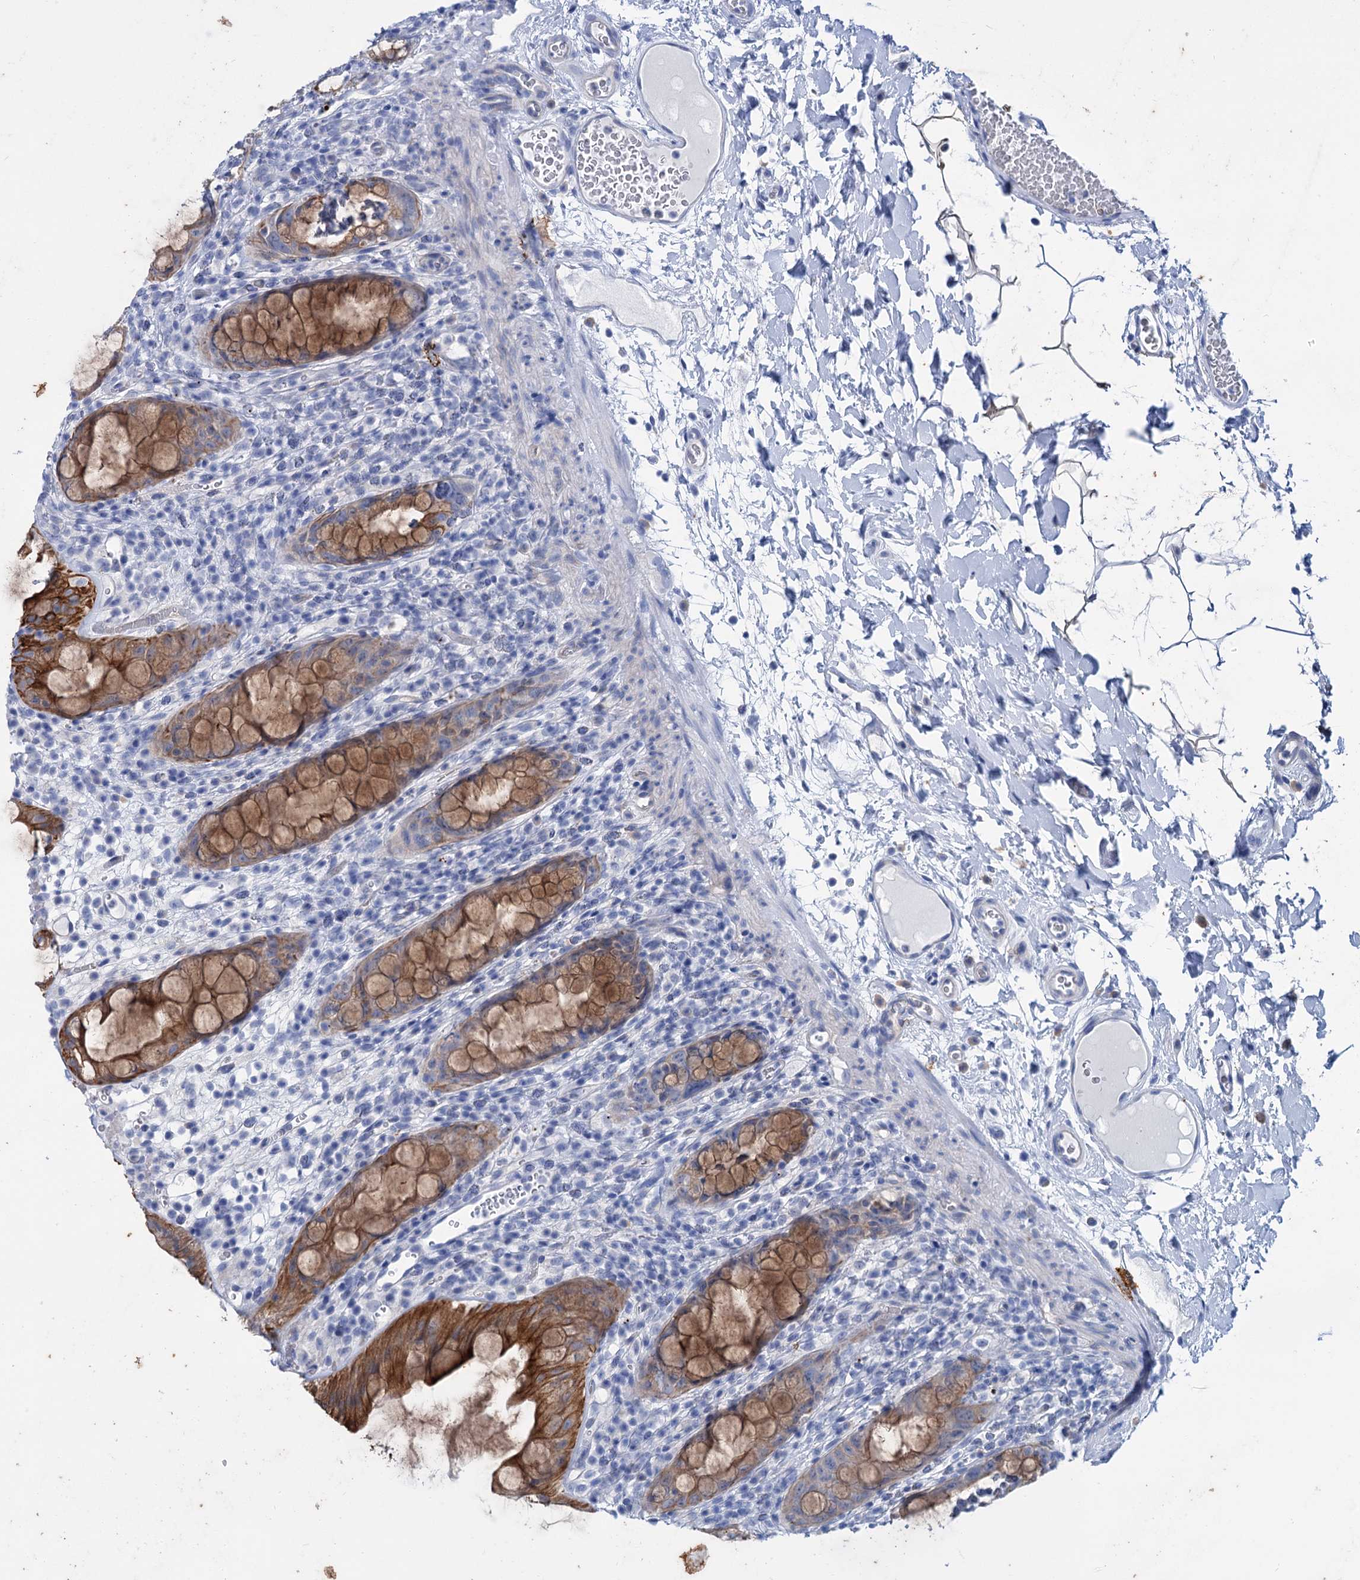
{"staining": {"intensity": "strong", "quantity": ">75%", "location": "cytoplasmic/membranous"}, "tissue": "rectum", "cell_type": "Glandular cells", "image_type": "normal", "snomed": [{"axis": "morphology", "description": "Normal tissue, NOS"}, {"axis": "topography", "description": "Rectum"}], "caption": "DAB (3,3'-diaminobenzidine) immunohistochemical staining of benign human rectum exhibits strong cytoplasmic/membranous protein staining in approximately >75% of glandular cells. The staining is performed using DAB (3,3'-diaminobenzidine) brown chromogen to label protein expression. The nuclei are counter-stained blue using hematoxylin.", "gene": "FAAP20", "patient": {"sex": "female", "age": 57}}